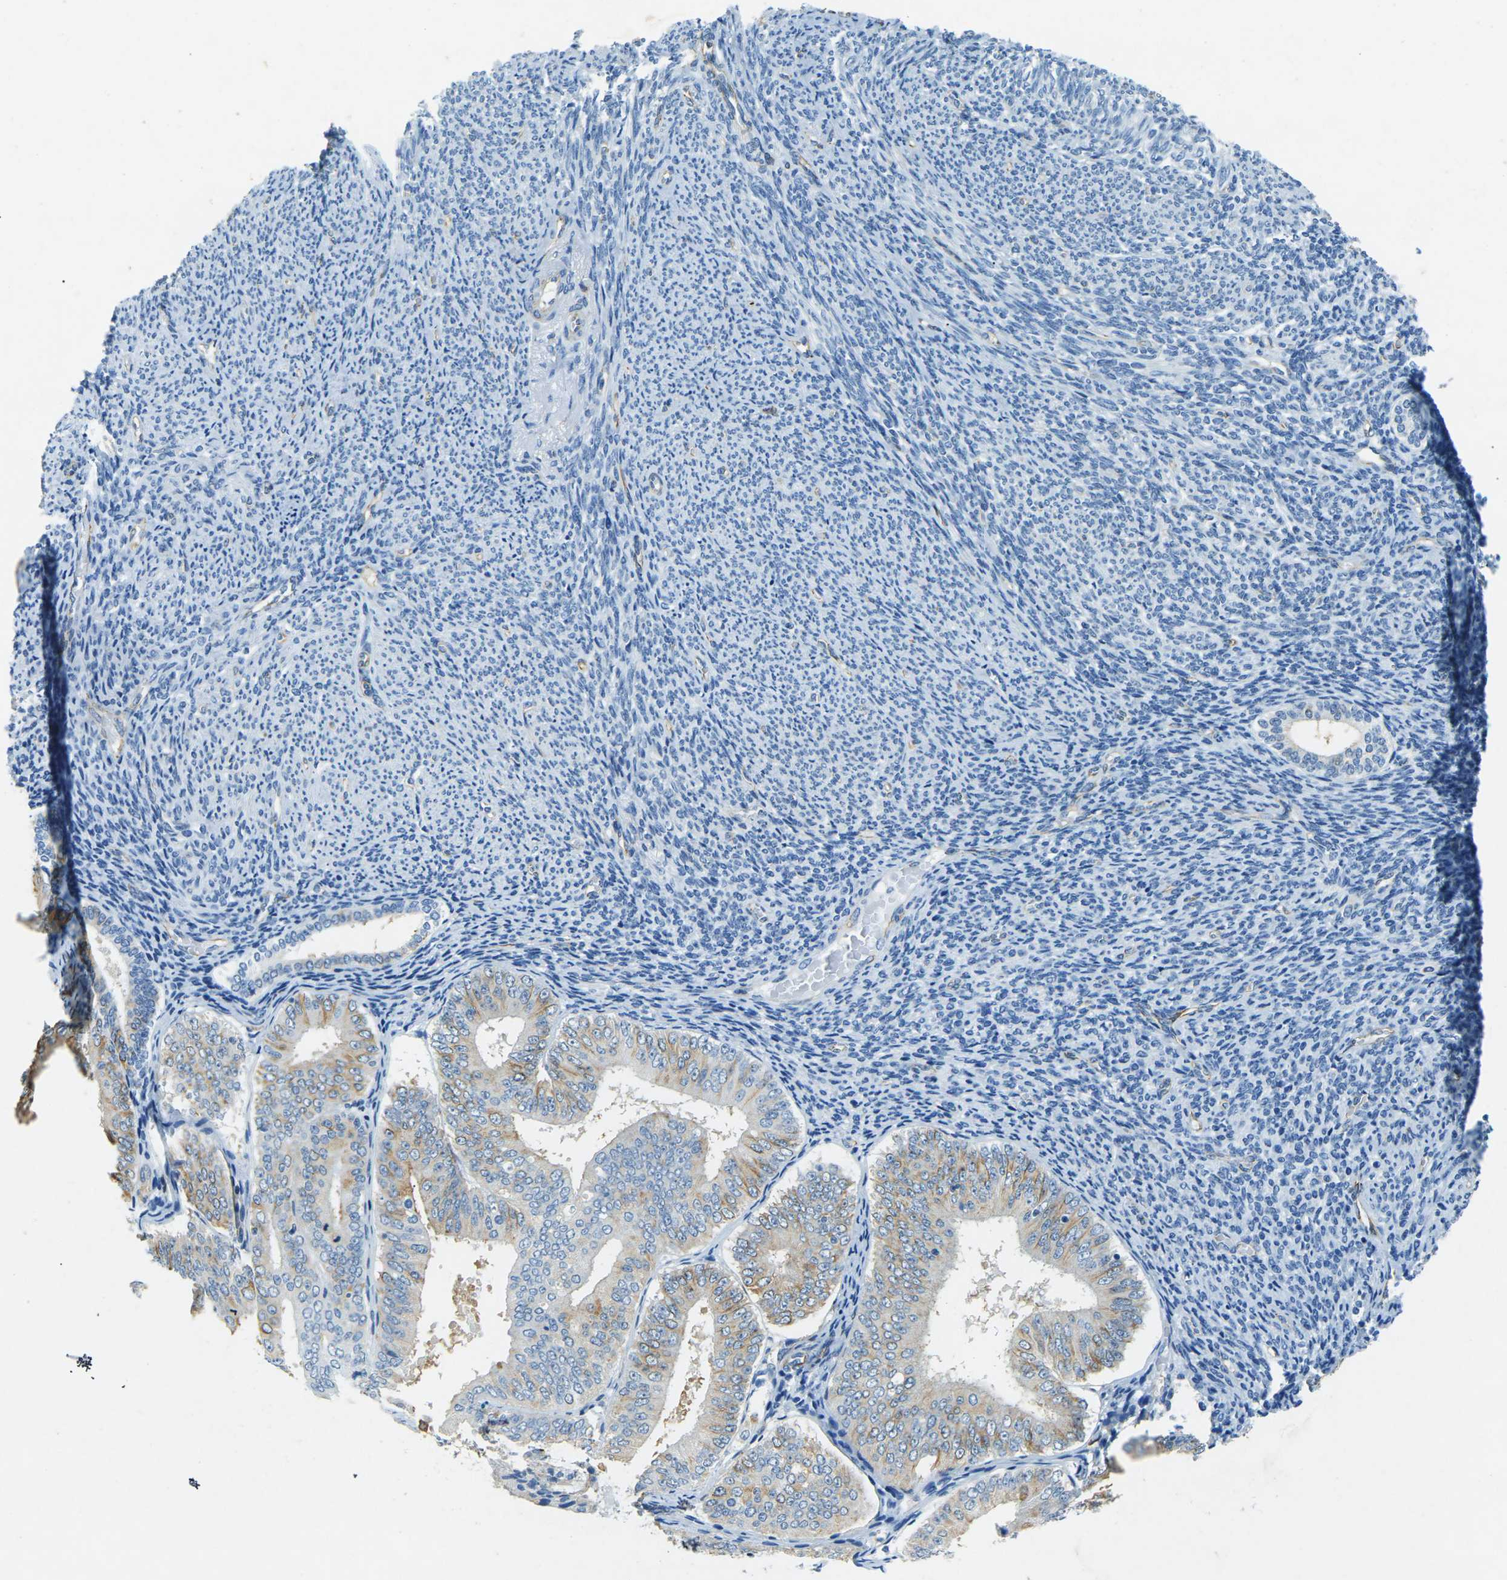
{"staining": {"intensity": "weak", "quantity": ">75%", "location": "cytoplasmic/membranous"}, "tissue": "endometrial cancer", "cell_type": "Tumor cells", "image_type": "cancer", "snomed": [{"axis": "morphology", "description": "Adenocarcinoma, NOS"}, {"axis": "topography", "description": "Endometrium"}], "caption": "A micrograph showing weak cytoplasmic/membranous expression in approximately >75% of tumor cells in endometrial cancer (adenocarcinoma), as visualized by brown immunohistochemical staining.", "gene": "SORT1", "patient": {"sex": "female", "age": 63}}